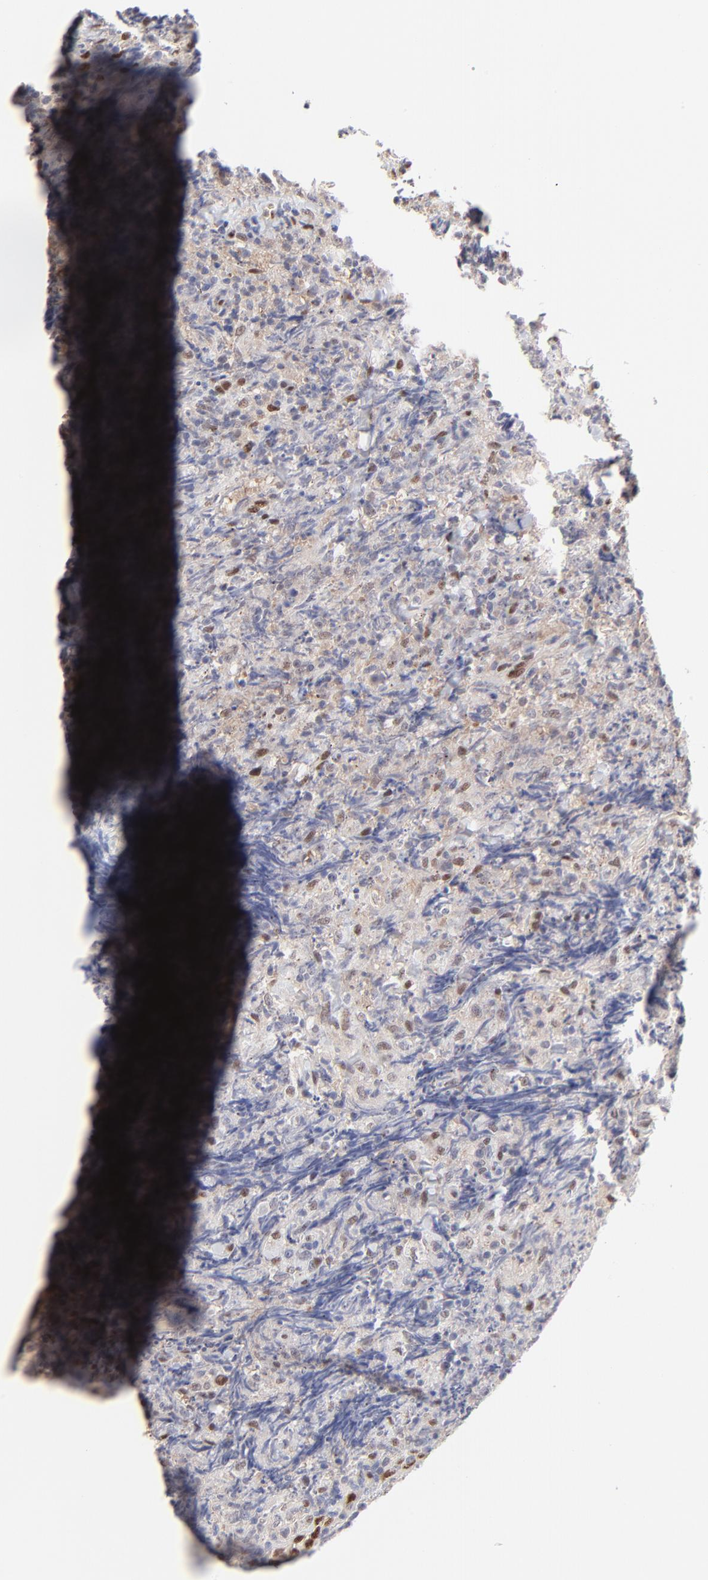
{"staining": {"intensity": "strong", "quantity": "25%-75%", "location": "nuclear"}, "tissue": "lymphoma", "cell_type": "Tumor cells", "image_type": "cancer", "snomed": [{"axis": "morphology", "description": "Malignant lymphoma, non-Hodgkin's type, High grade"}, {"axis": "topography", "description": "Tonsil"}], "caption": "Lymphoma was stained to show a protein in brown. There is high levels of strong nuclear positivity in approximately 25%-75% of tumor cells. Nuclei are stained in blue.", "gene": "STAT3", "patient": {"sex": "female", "age": 36}}